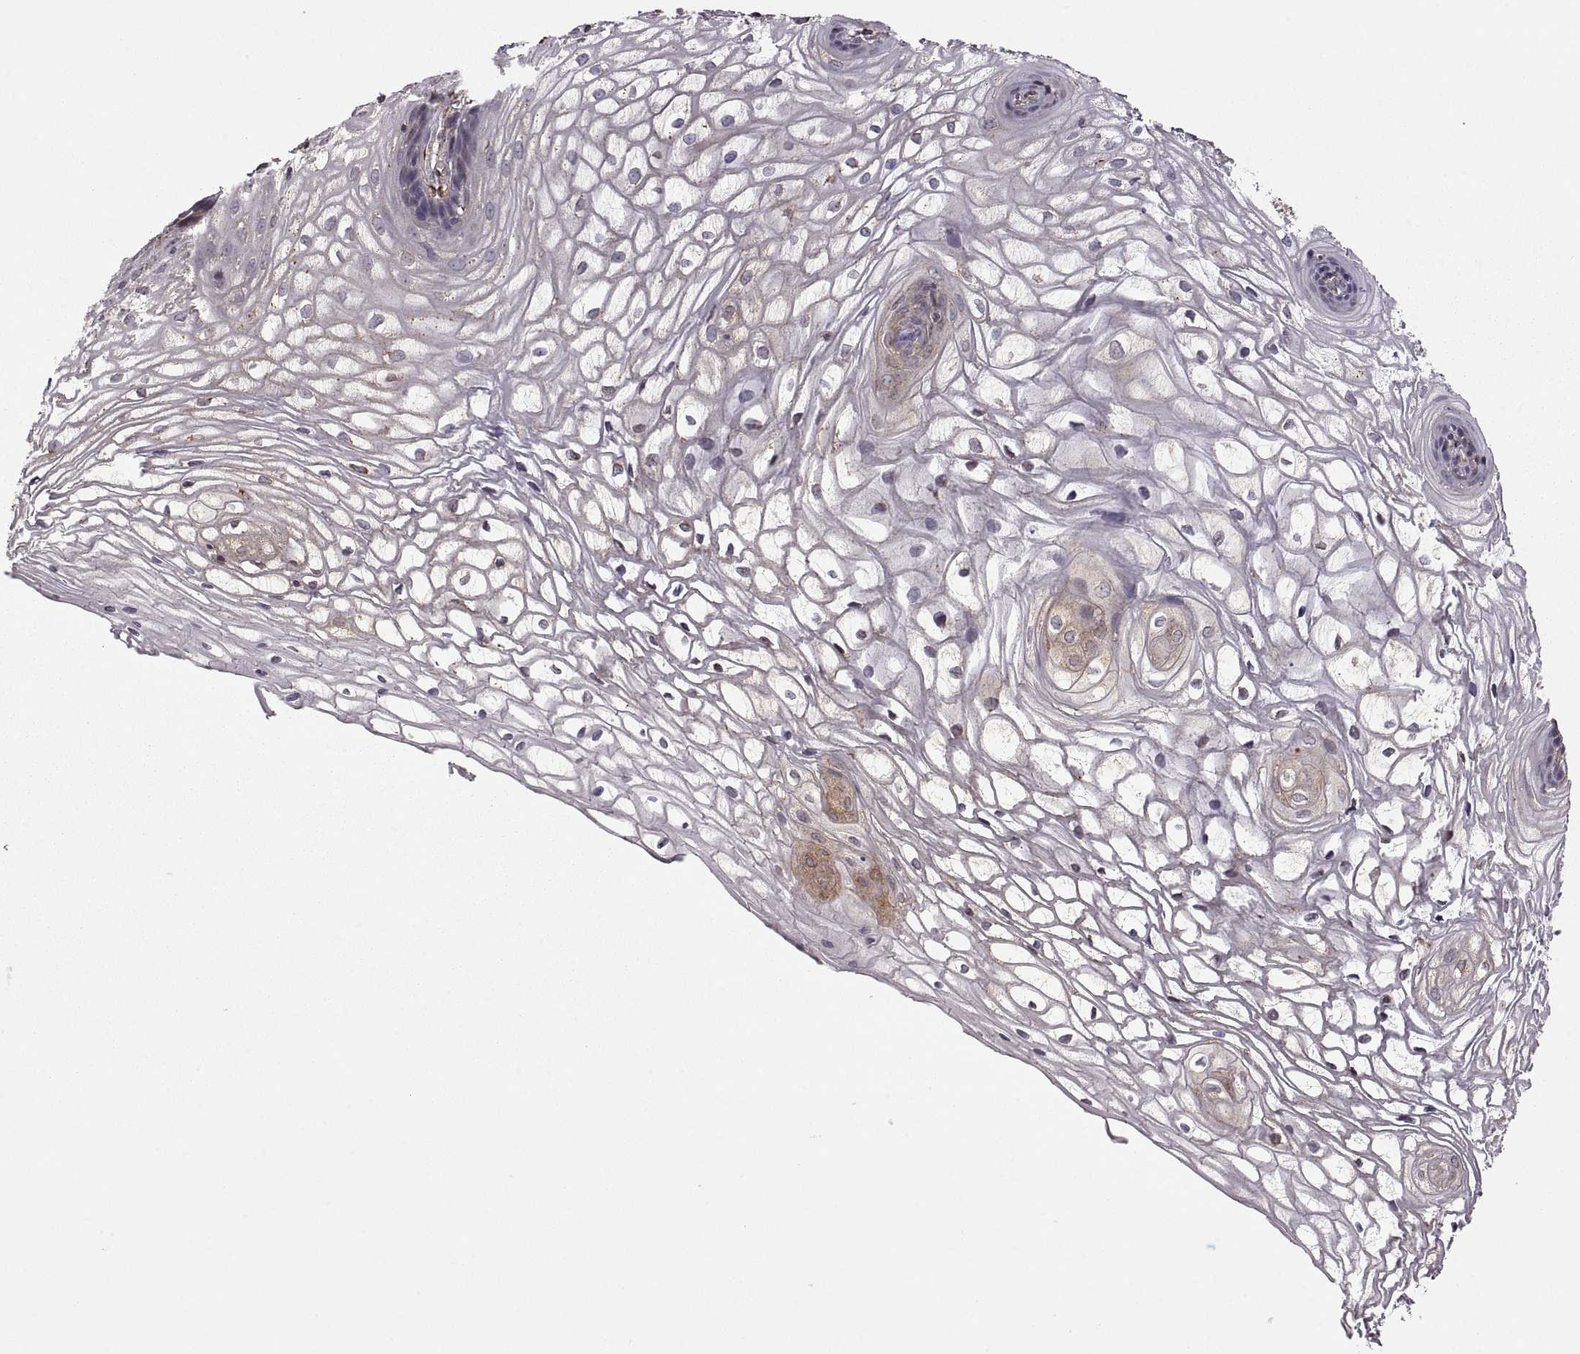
{"staining": {"intensity": "moderate", "quantity": "<25%", "location": "cytoplasmic/membranous"}, "tissue": "vagina", "cell_type": "Squamous epithelial cells", "image_type": "normal", "snomed": [{"axis": "morphology", "description": "Normal tissue, NOS"}, {"axis": "topography", "description": "Vagina"}], "caption": "Immunohistochemical staining of normal human vagina reveals moderate cytoplasmic/membranous protein expression in about <25% of squamous epithelial cells.", "gene": "PDIA3", "patient": {"sex": "female", "age": 34}}